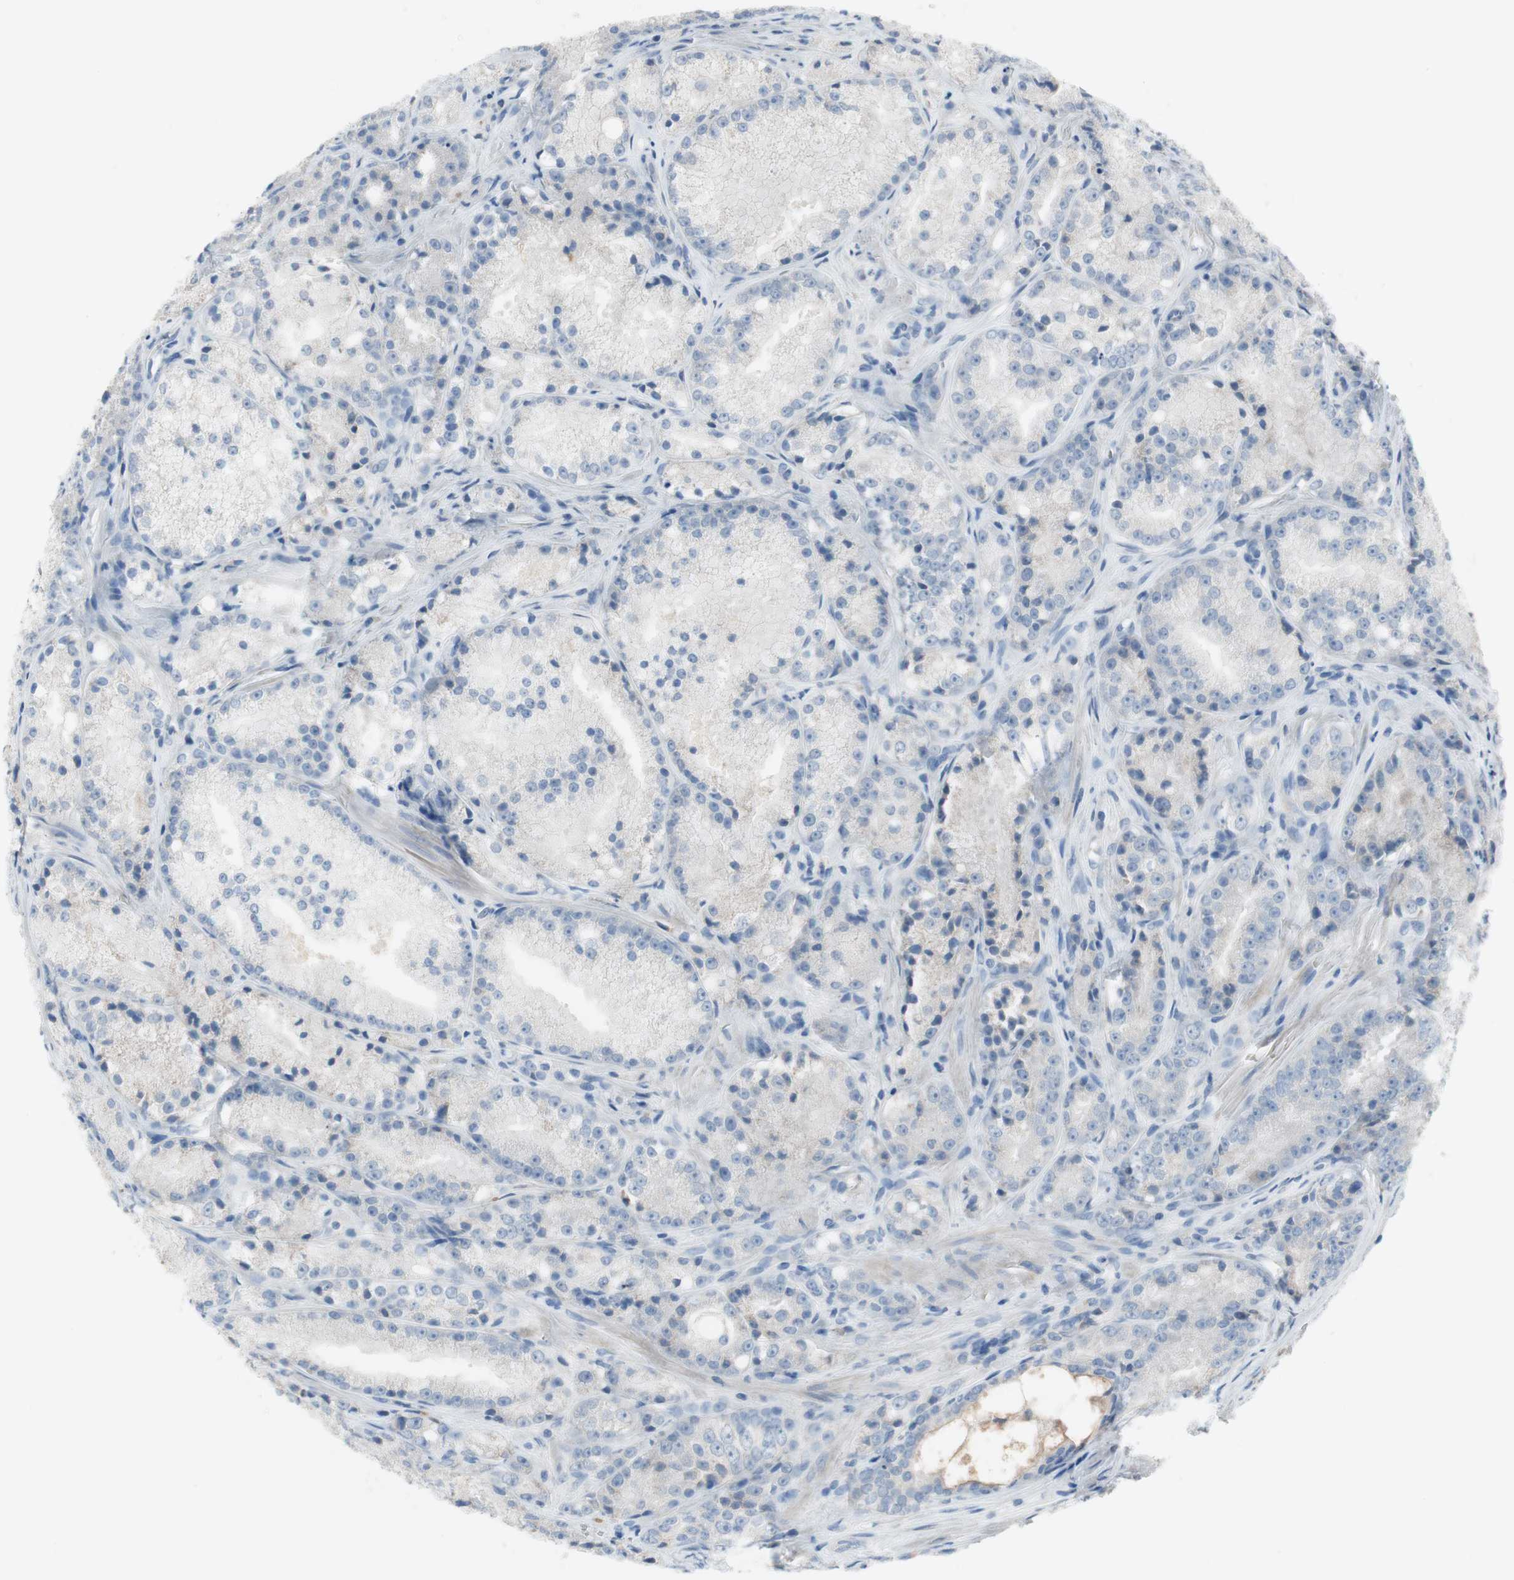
{"staining": {"intensity": "negative", "quantity": "none", "location": "none"}, "tissue": "prostate cancer", "cell_type": "Tumor cells", "image_type": "cancer", "snomed": [{"axis": "morphology", "description": "Adenocarcinoma, Low grade"}, {"axis": "topography", "description": "Prostate"}], "caption": "An image of prostate cancer (adenocarcinoma (low-grade)) stained for a protein displays no brown staining in tumor cells. The staining was performed using DAB (3,3'-diaminobenzidine) to visualize the protein expression in brown, while the nuclei were stained in blue with hematoxylin (Magnification: 20x).", "gene": "FDFT1", "patient": {"sex": "male", "age": 64}}